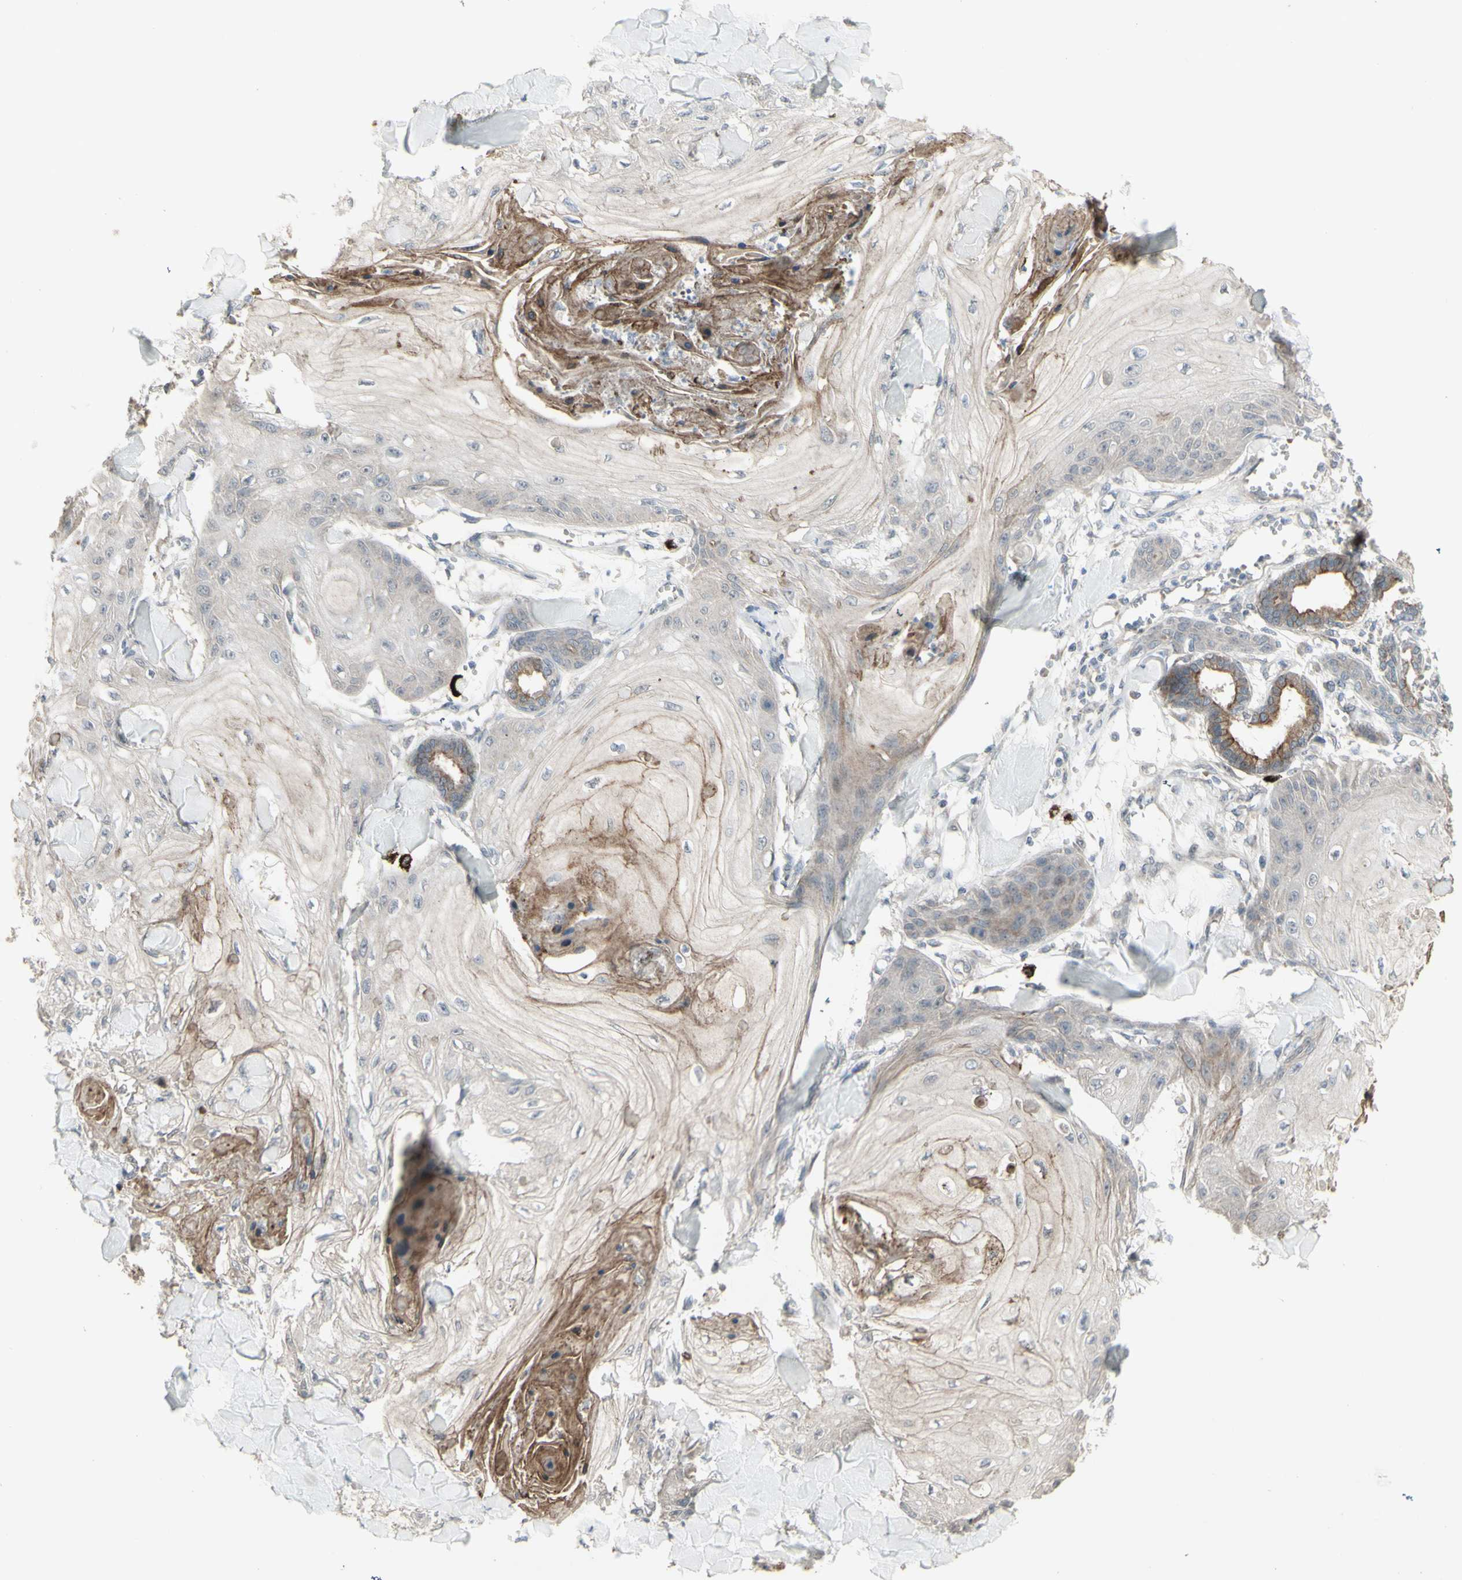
{"staining": {"intensity": "weak", "quantity": ">75%", "location": "cytoplasmic/membranous"}, "tissue": "skin cancer", "cell_type": "Tumor cells", "image_type": "cancer", "snomed": [{"axis": "morphology", "description": "Squamous cell carcinoma, NOS"}, {"axis": "topography", "description": "Skin"}], "caption": "Approximately >75% of tumor cells in human skin cancer (squamous cell carcinoma) display weak cytoplasmic/membranous protein expression as visualized by brown immunohistochemical staining.", "gene": "GRAMD1B", "patient": {"sex": "male", "age": 74}}